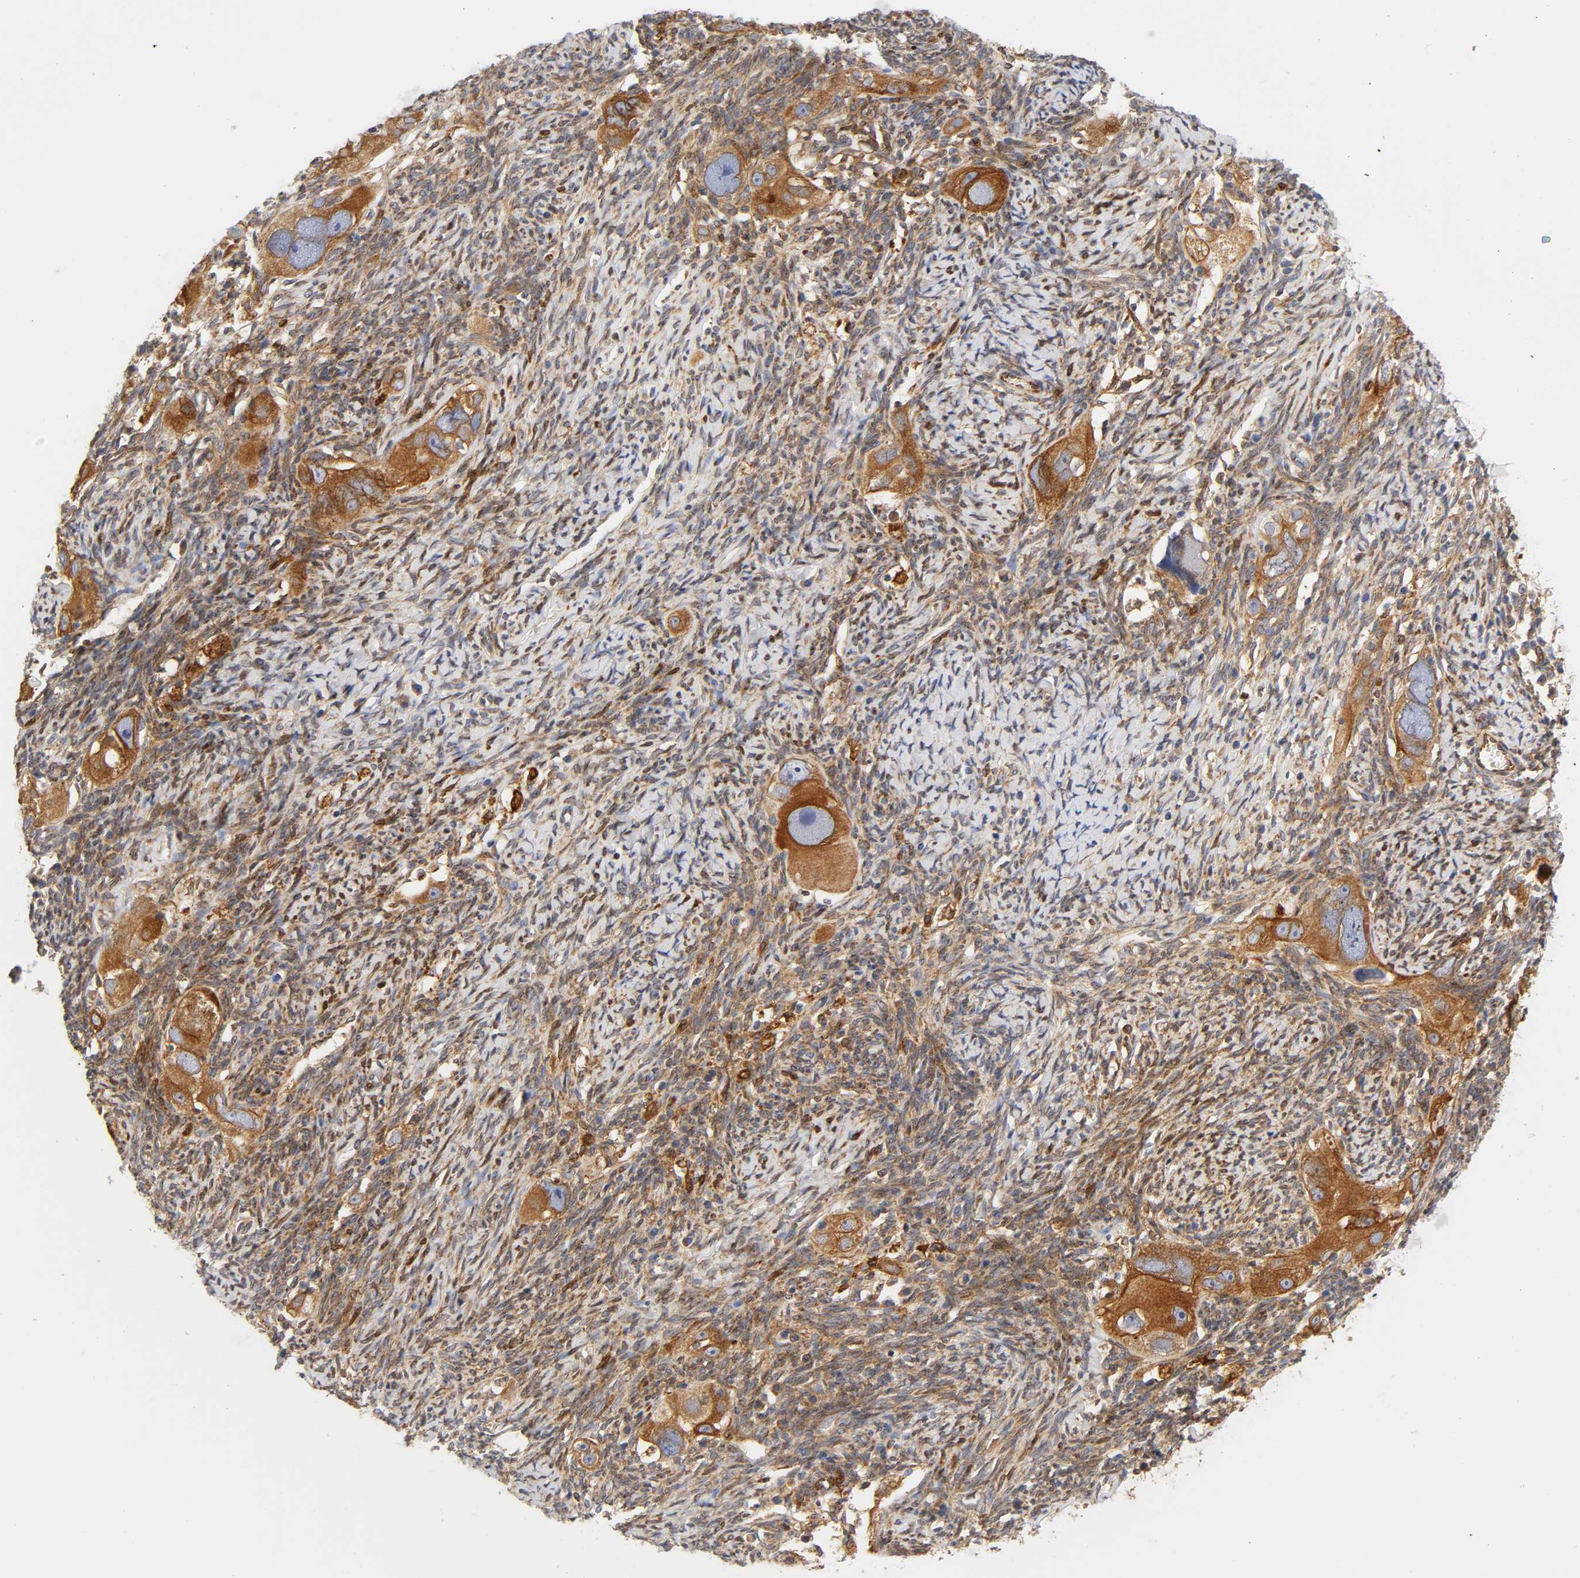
{"staining": {"intensity": "strong", "quantity": ">75%", "location": "cytoplasmic/membranous"}, "tissue": "ovarian cancer", "cell_type": "Tumor cells", "image_type": "cancer", "snomed": [{"axis": "morphology", "description": "Normal tissue, NOS"}, {"axis": "morphology", "description": "Cystadenocarcinoma, serous, NOS"}, {"axis": "topography", "description": "Ovary"}], "caption": "Tumor cells display high levels of strong cytoplasmic/membranous staining in about >75% of cells in human ovarian cancer.", "gene": "POR", "patient": {"sex": "female", "age": 62}}